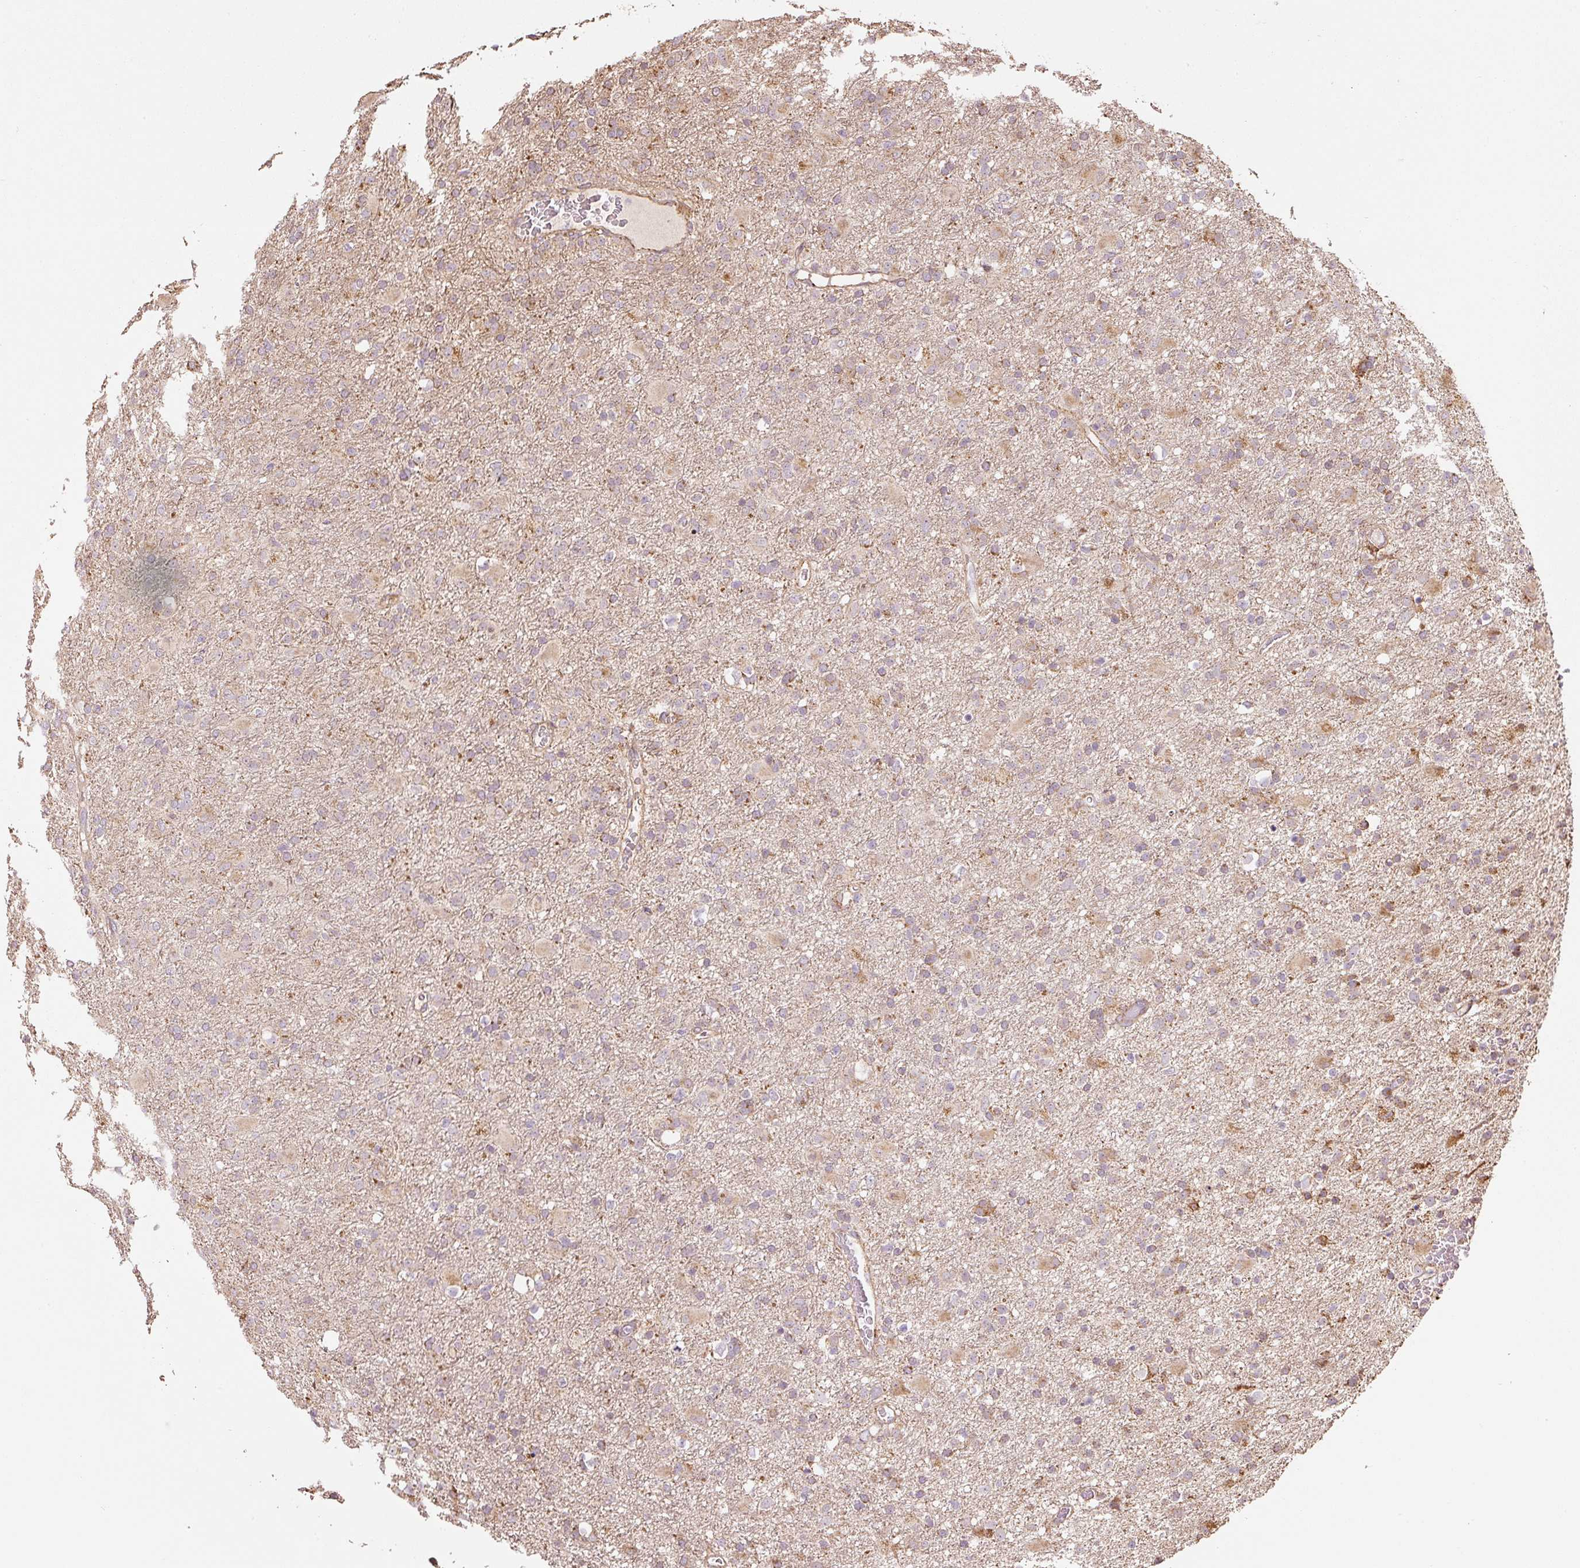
{"staining": {"intensity": "moderate", "quantity": "<25%", "location": "cytoplasmic/membranous"}, "tissue": "glioma", "cell_type": "Tumor cells", "image_type": "cancer", "snomed": [{"axis": "morphology", "description": "Glioma, malignant, Low grade"}, {"axis": "topography", "description": "Brain"}], "caption": "A brown stain highlights moderate cytoplasmic/membranous staining of a protein in human glioma tumor cells. The protein is stained brown, and the nuclei are stained in blue (DAB IHC with brightfield microscopy, high magnification).", "gene": "ETF1", "patient": {"sex": "male", "age": 65}}